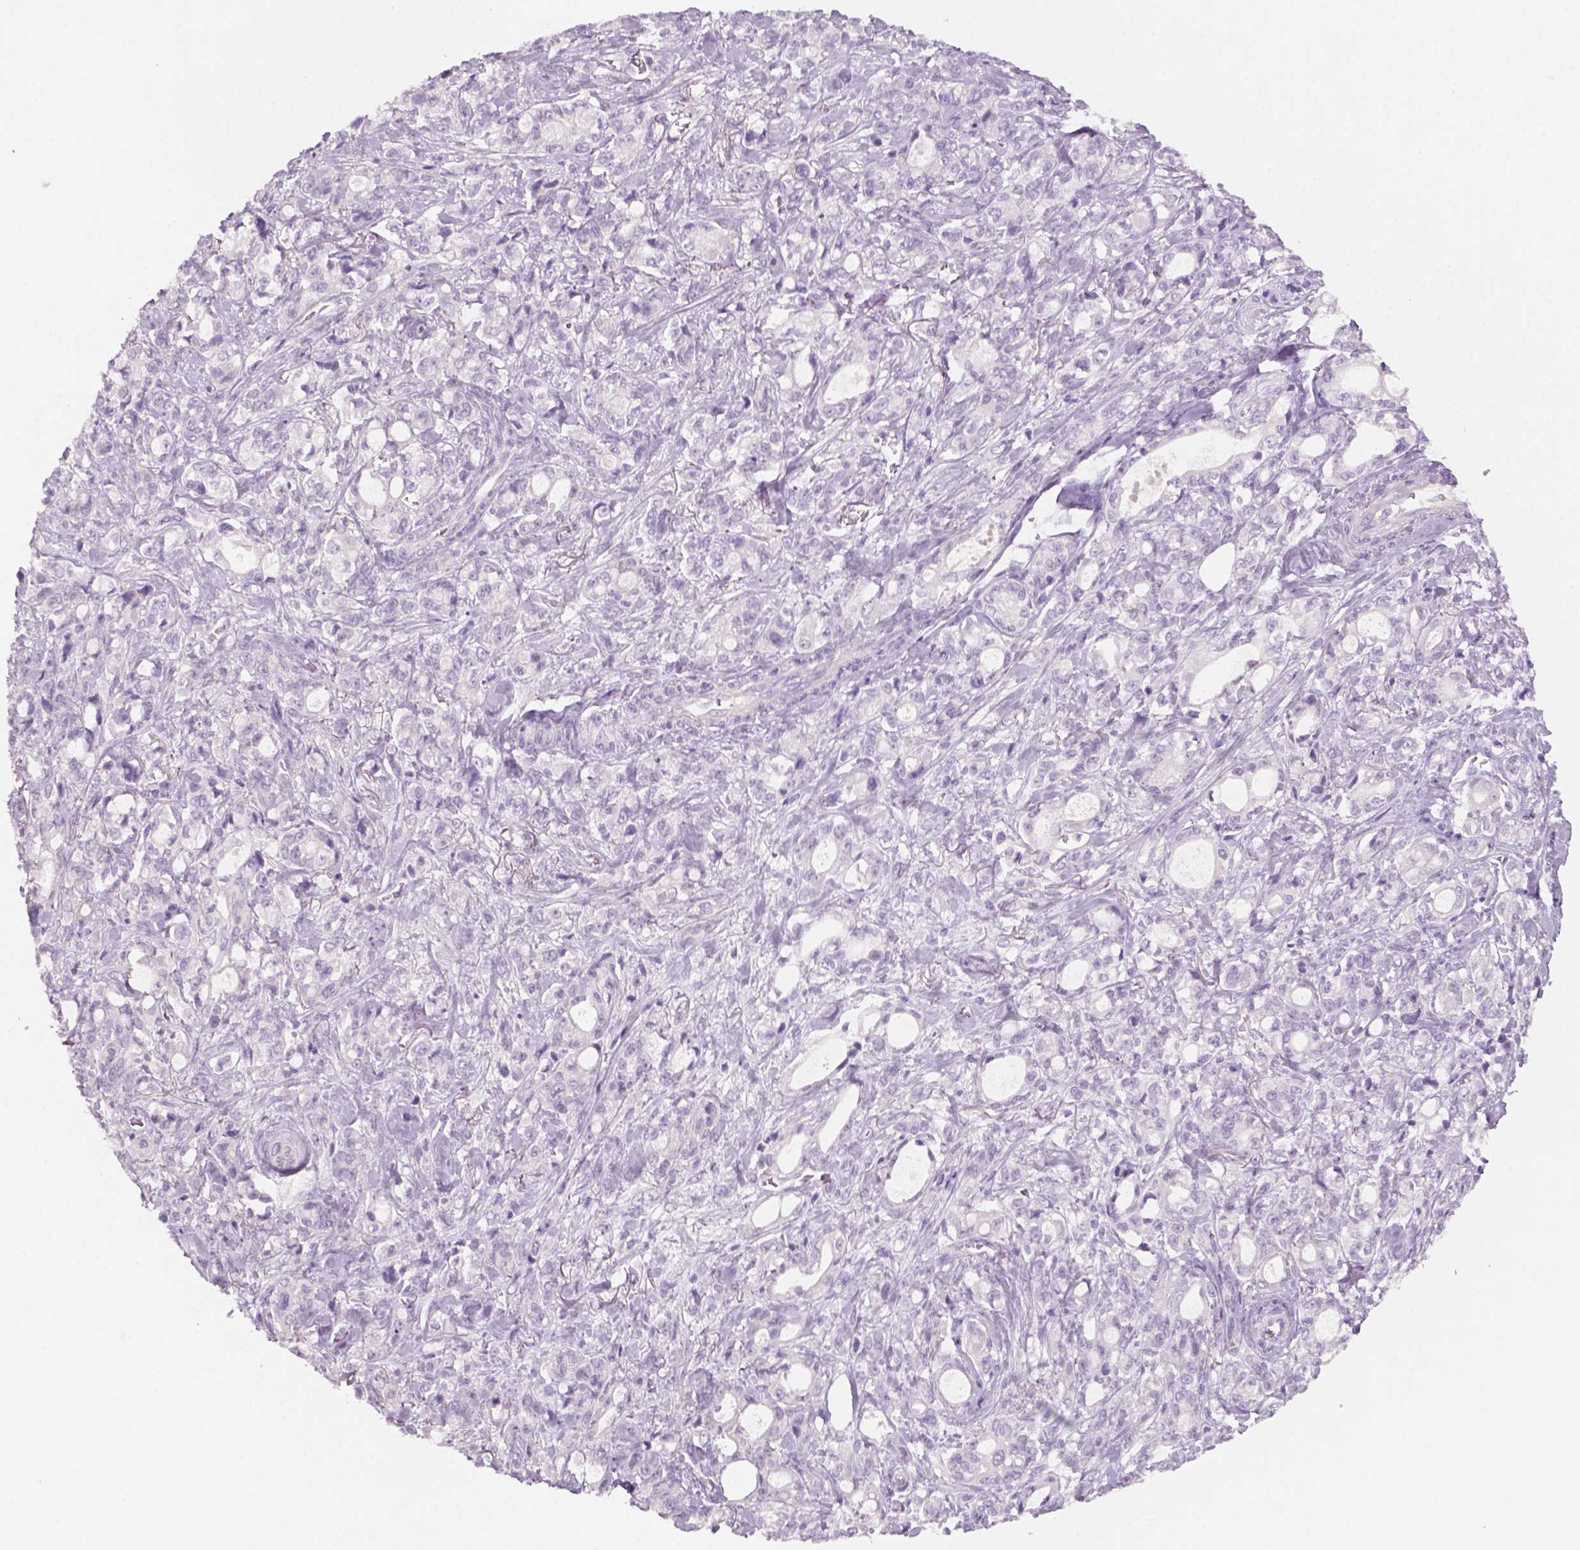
{"staining": {"intensity": "negative", "quantity": "none", "location": "none"}, "tissue": "stomach cancer", "cell_type": "Tumor cells", "image_type": "cancer", "snomed": [{"axis": "morphology", "description": "Adenocarcinoma, NOS"}, {"axis": "topography", "description": "Stomach"}], "caption": "There is no significant staining in tumor cells of stomach adenocarcinoma. (Immunohistochemistry, brightfield microscopy, high magnification).", "gene": "KRT25", "patient": {"sex": "male", "age": 63}}